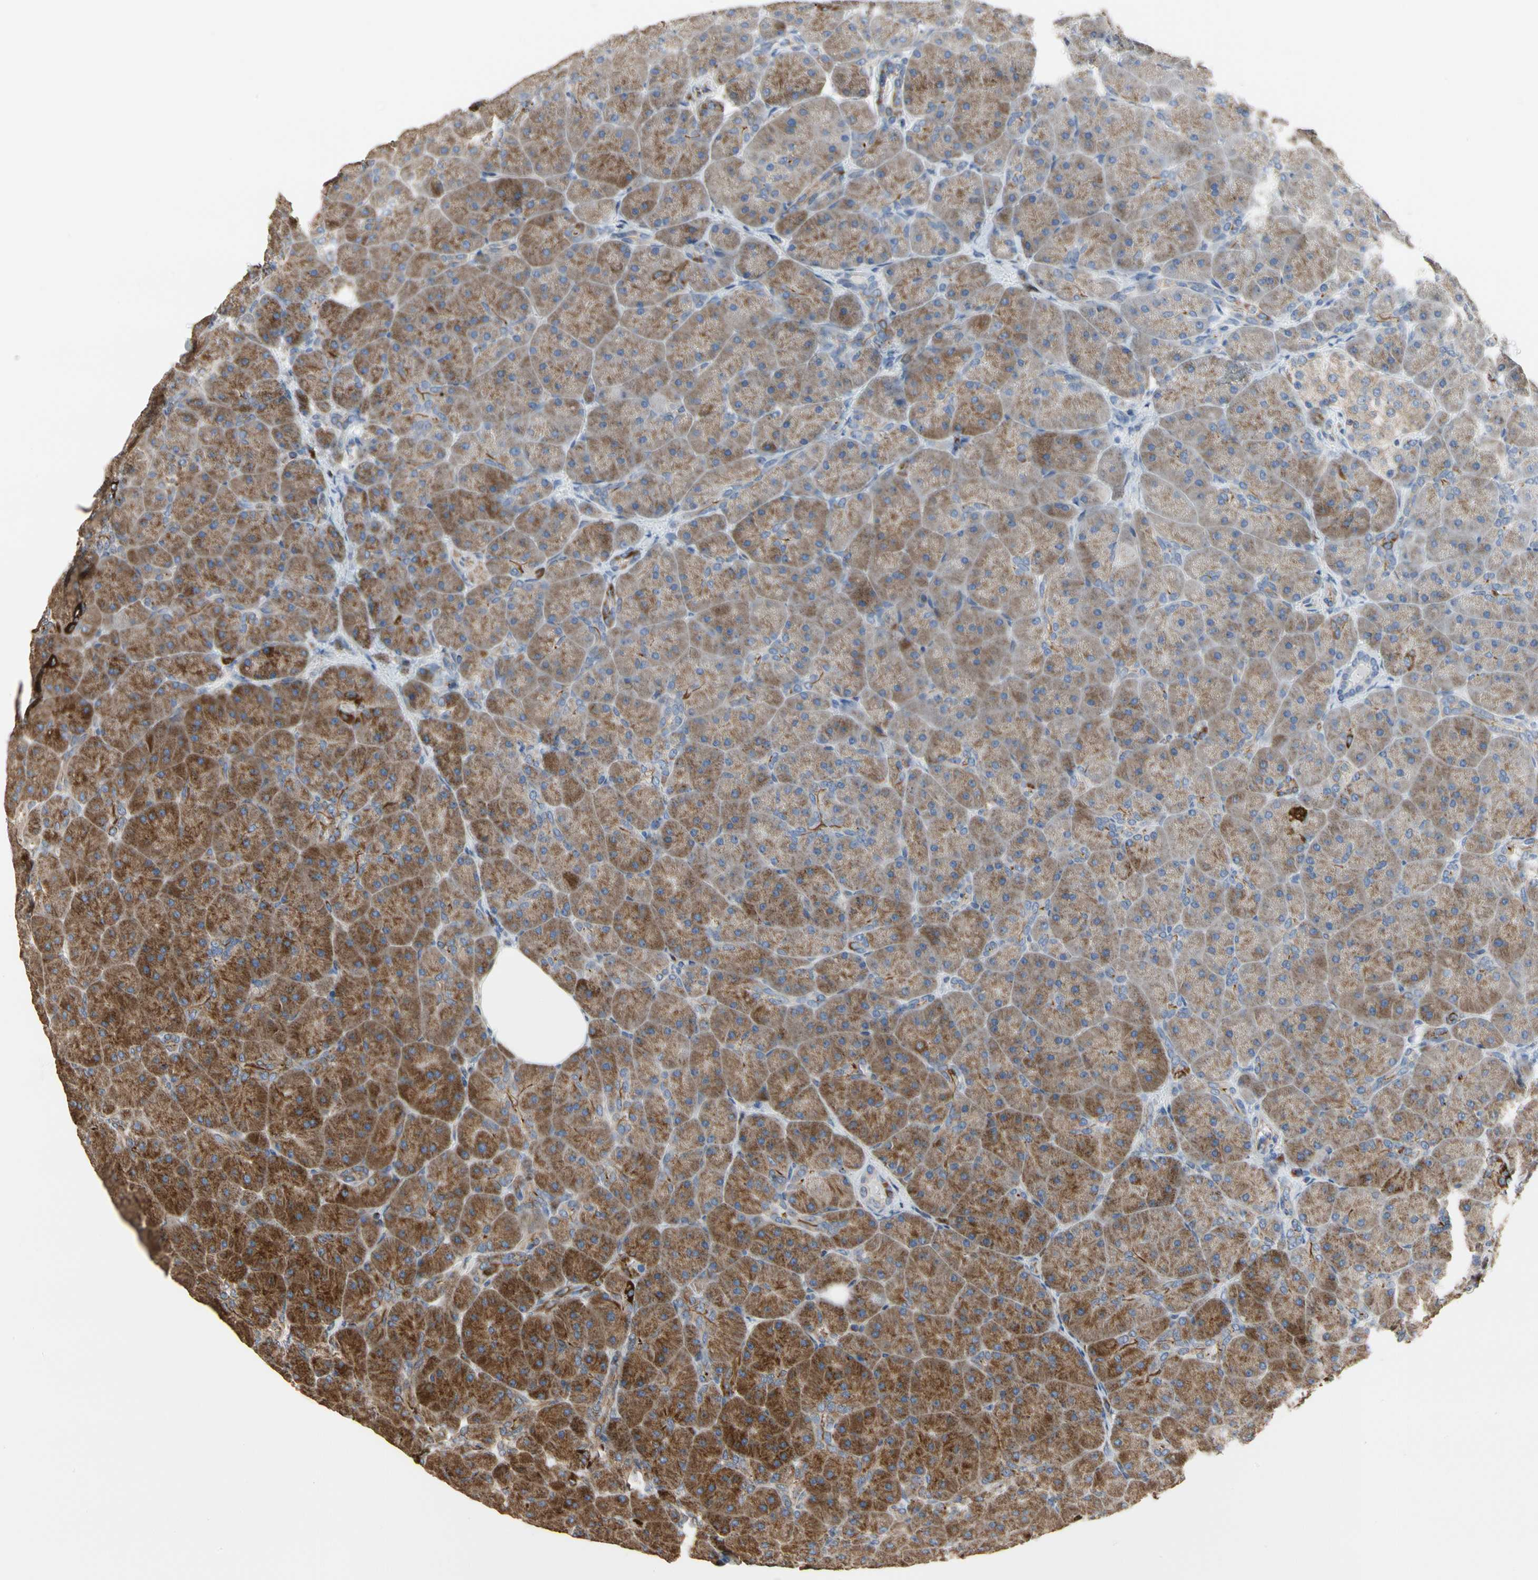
{"staining": {"intensity": "strong", "quantity": "25%-75%", "location": "cytoplasmic/membranous"}, "tissue": "pancreas", "cell_type": "Exocrine glandular cells", "image_type": "normal", "snomed": [{"axis": "morphology", "description": "Normal tissue, NOS"}, {"axis": "topography", "description": "Pancreas"}], "caption": "Immunohistochemistry (IHC) (DAB (3,3'-diaminobenzidine)) staining of unremarkable pancreas reveals strong cytoplasmic/membranous protein expression in about 25%-75% of exocrine glandular cells. (brown staining indicates protein expression, while blue staining denotes nuclei).", "gene": "TUBA1A", "patient": {"sex": "male", "age": 66}}